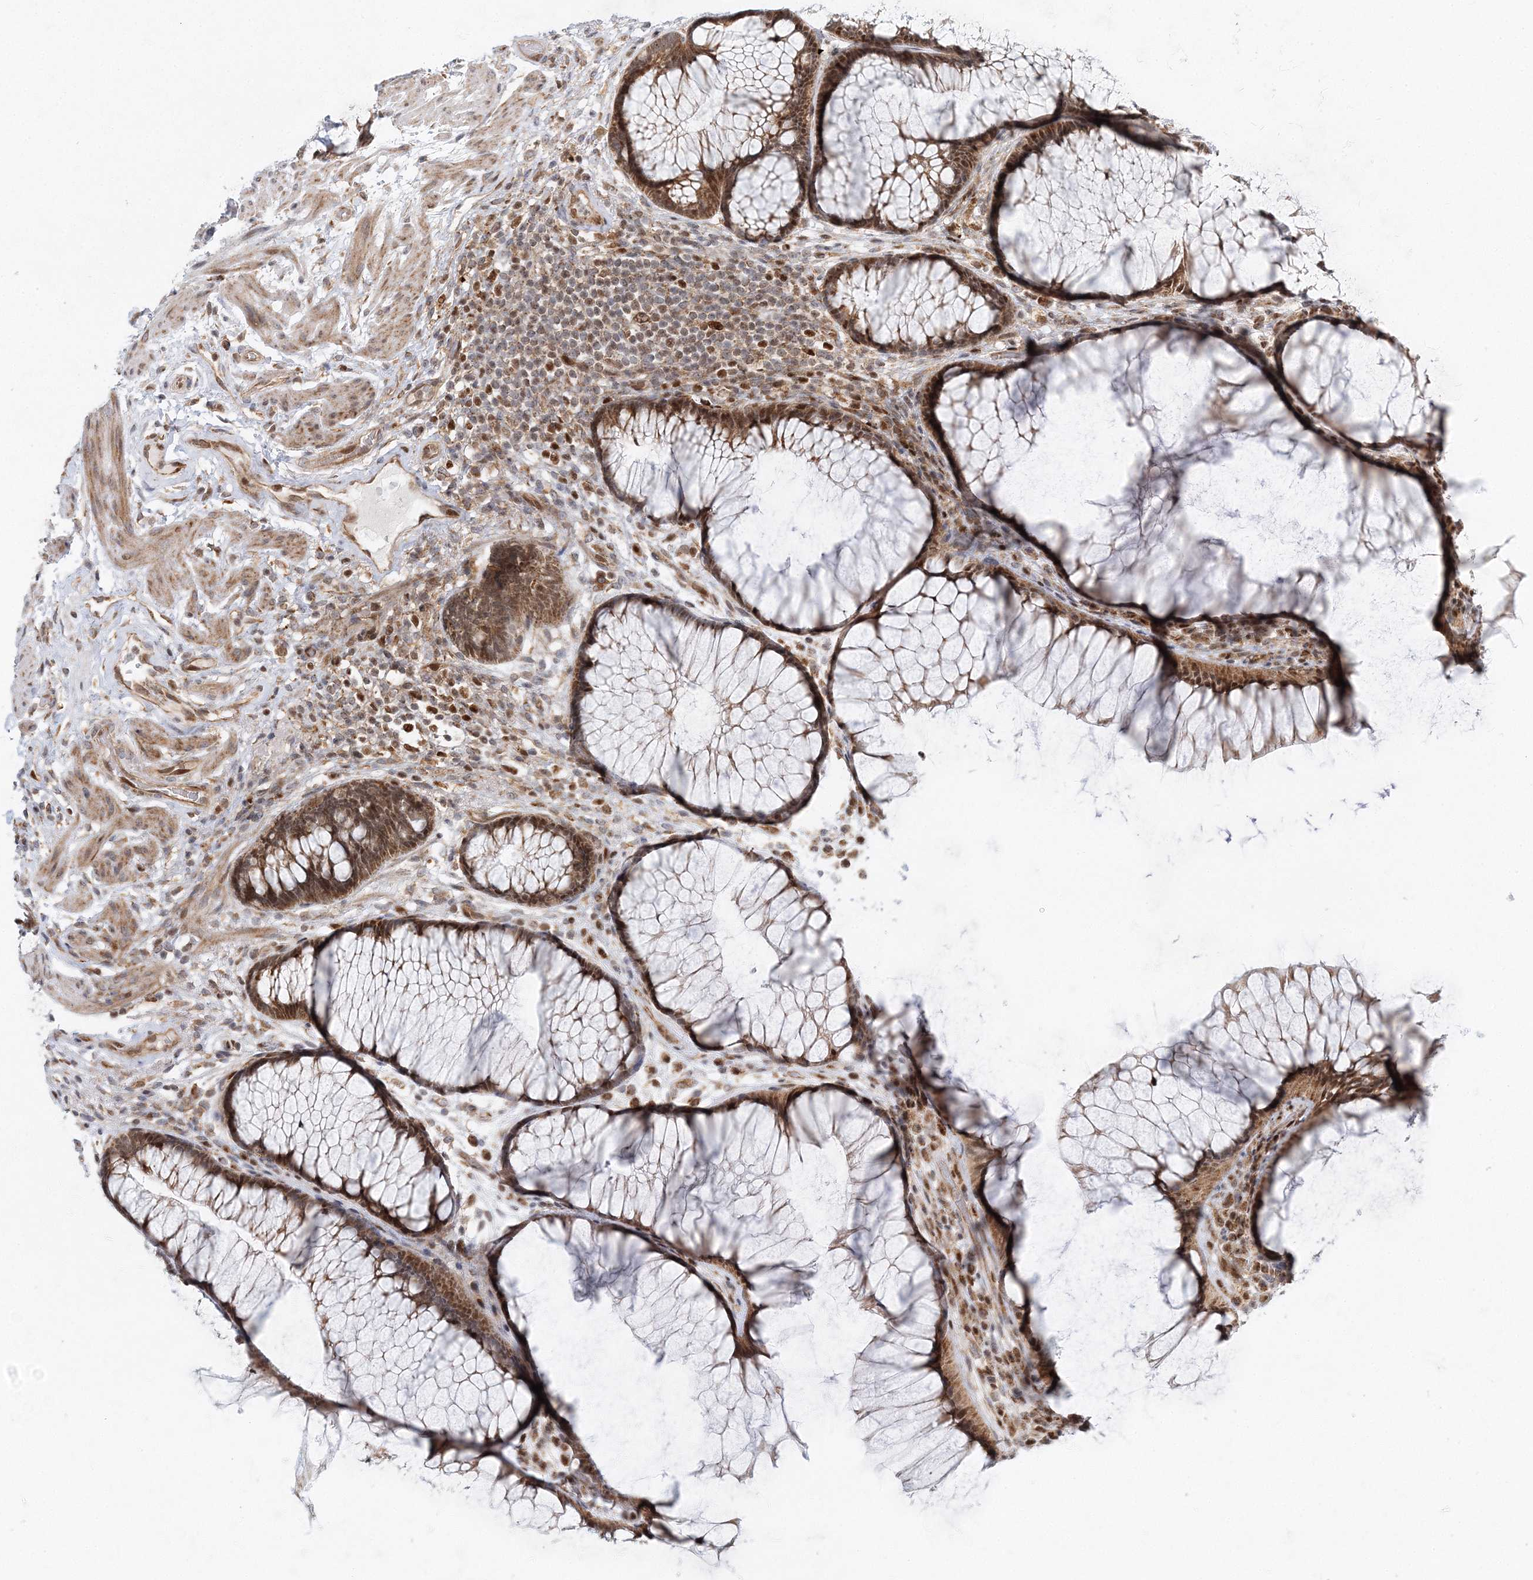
{"staining": {"intensity": "moderate", "quantity": ">75%", "location": "cytoplasmic/membranous,nuclear"}, "tissue": "rectum", "cell_type": "Glandular cells", "image_type": "normal", "snomed": [{"axis": "morphology", "description": "Normal tissue, NOS"}, {"axis": "topography", "description": "Rectum"}], "caption": "Immunohistochemistry photomicrograph of normal human rectum stained for a protein (brown), which exhibits medium levels of moderate cytoplasmic/membranous,nuclear positivity in about >75% of glandular cells.", "gene": "RAB11FIP2", "patient": {"sex": "male", "age": 51}}